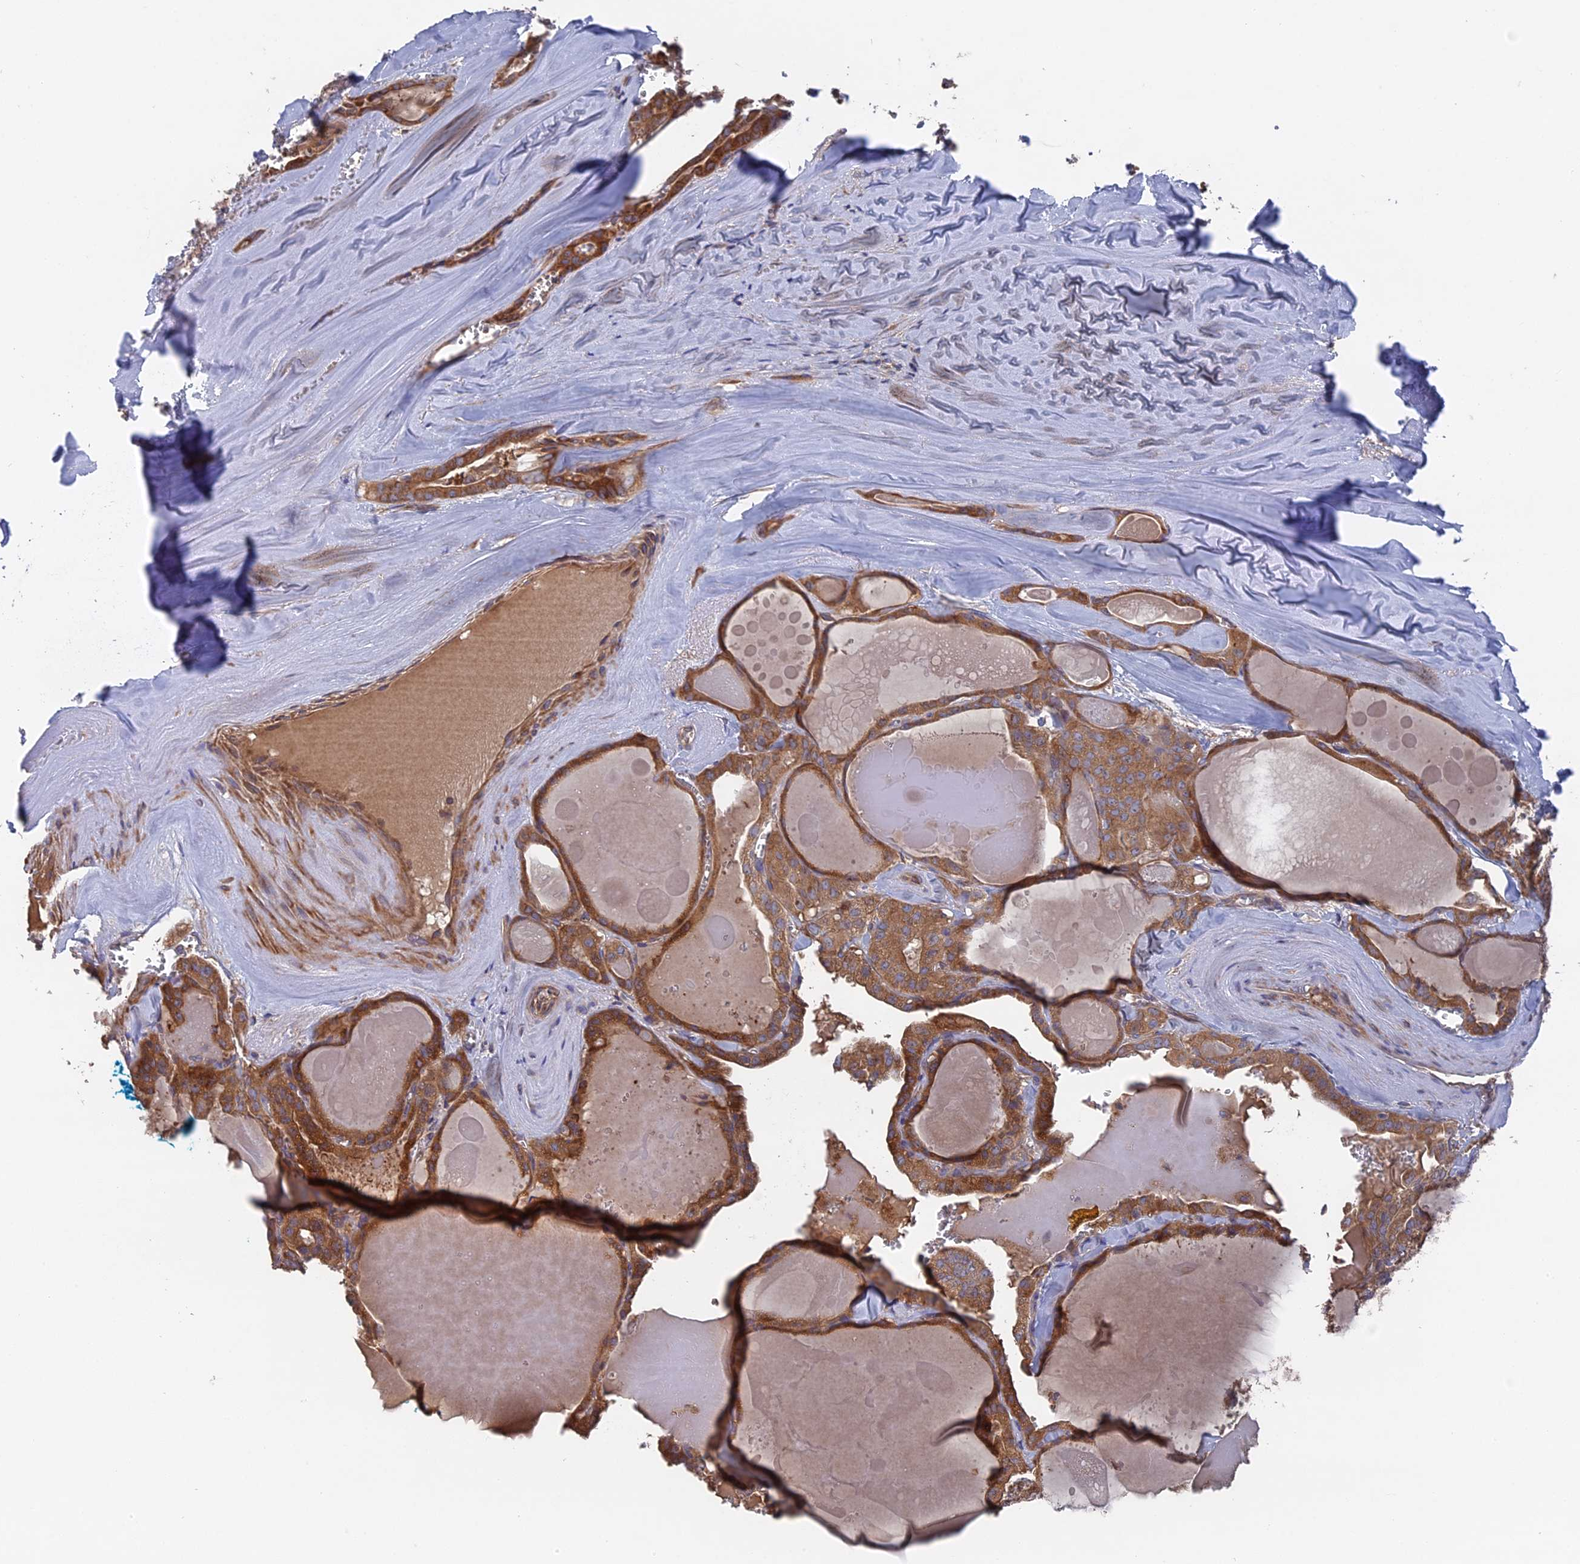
{"staining": {"intensity": "moderate", "quantity": ">75%", "location": "cytoplasmic/membranous"}, "tissue": "thyroid cancer", "cell_type": "Tumor cells", "image_type": "cancer", "snomed": [{"axis": "morphology", "description": "Papillary adenocarcinoma, NOS"}, {"axis": "topography", "description": "Thyroid gland"}], "caption": "Brown immunohistochemical staining in human thyroid cancer shows moderate cytoplasmic/membranous staining in approximately >75% of tumor cells.", "gene": "TELO2", "patient": {"sex": "male", "age": 52}}